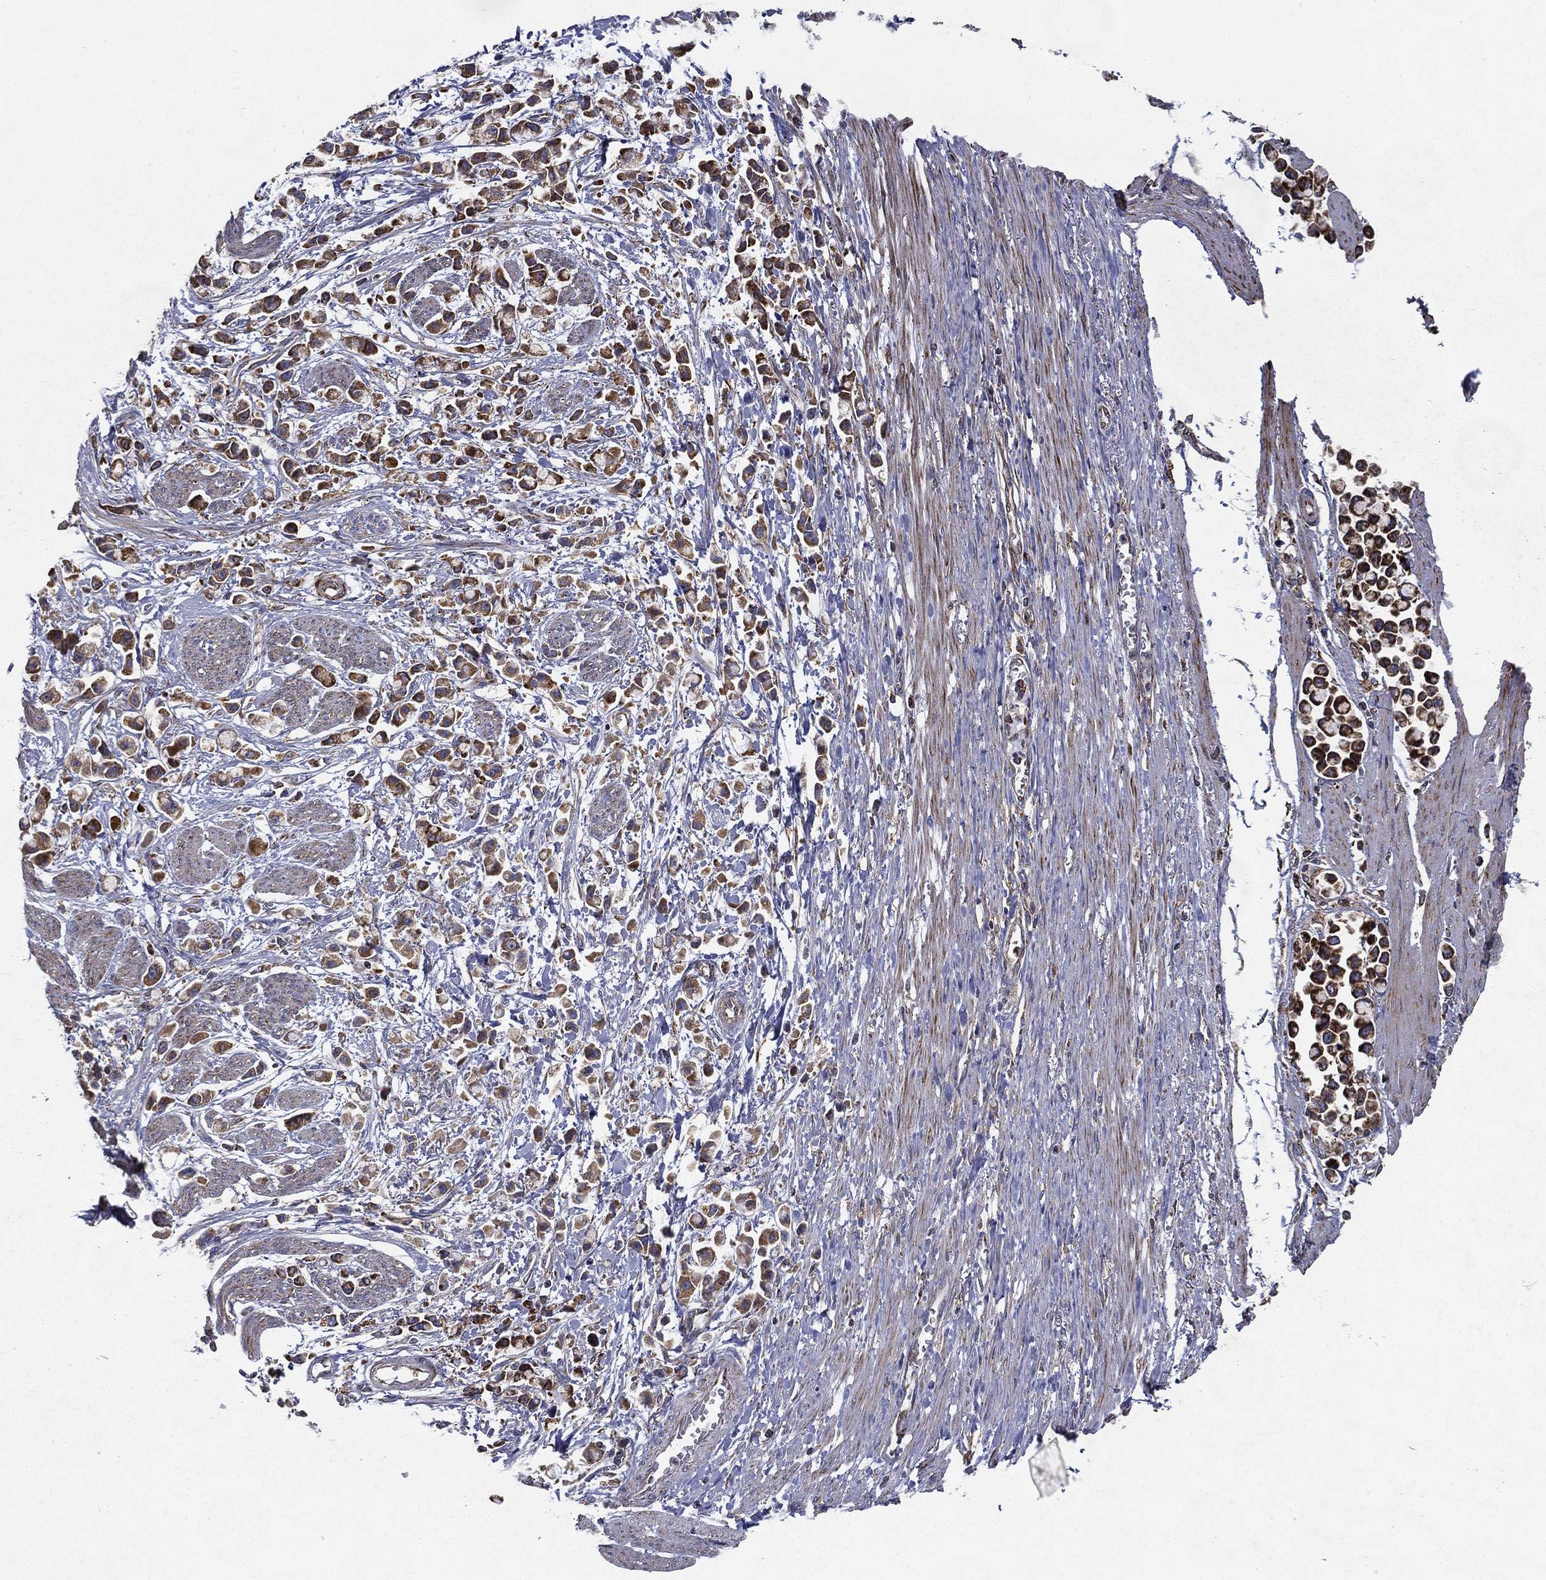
{"staining": {"intensity": "strong", "quantity": ">75%", "location": "cytoplasmic/membranous"}, "tissue": "stomach cancer", "cell_type": "Tumor cells", "image_type": "cancer", "snomed": [{"axis": "morphology", "description": "Adenocarcinoma, NOS"}, {"axis": "topography", "description": "Stomach"}], "caption": "Brown immunohistochemical staining in stomach cancer (adenocarcinoma) shows strong cytoplasmic/membranous positivity in about >75% of tumor cells.", "gene": "MT-CYB", "patient": {"sex": "female", "age": 81}}